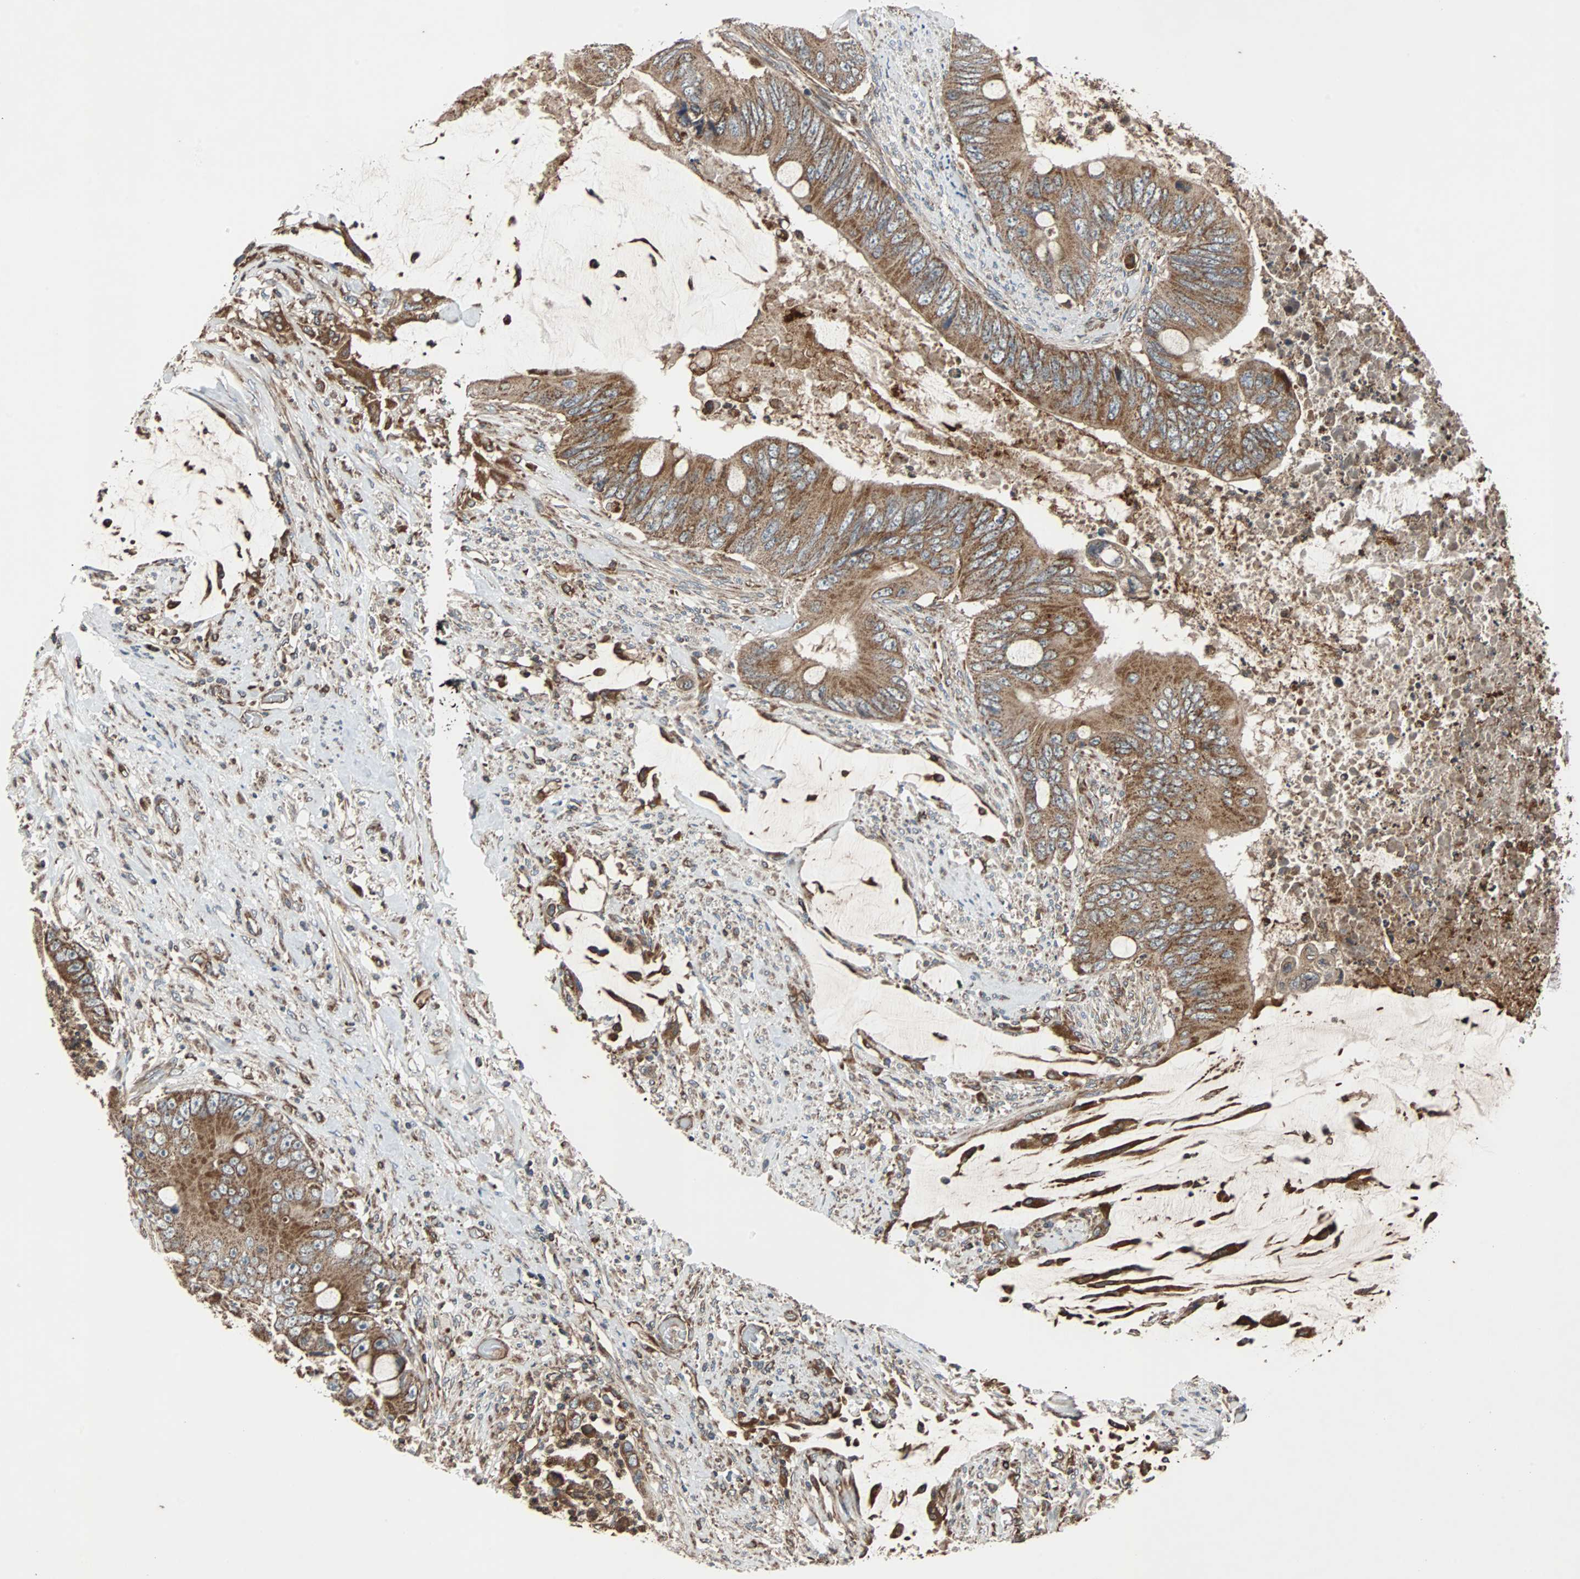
{"staining": {"intensity": "moderate", "quantity": ">75%", "location": "cytoplasmic/membranous"}, "tissue": "colorectal cancer", "cell_type": "Tumor cells", "image_type": "cancer", "snomed": [{"axis": "morphology", "description": "Adenocarcinoma, NOS"}, {"axis": "topography", "description": "Rectum"}], "caption": "About >75% of tumor cells in colorectal cancer (adenocarcinoma) show moderate cytoplasmic/membranous protein staining as visualized by brown immunohistochemical staining.", "gene": "ACTR3", "patient": {"sex": "female", "age": 77}}